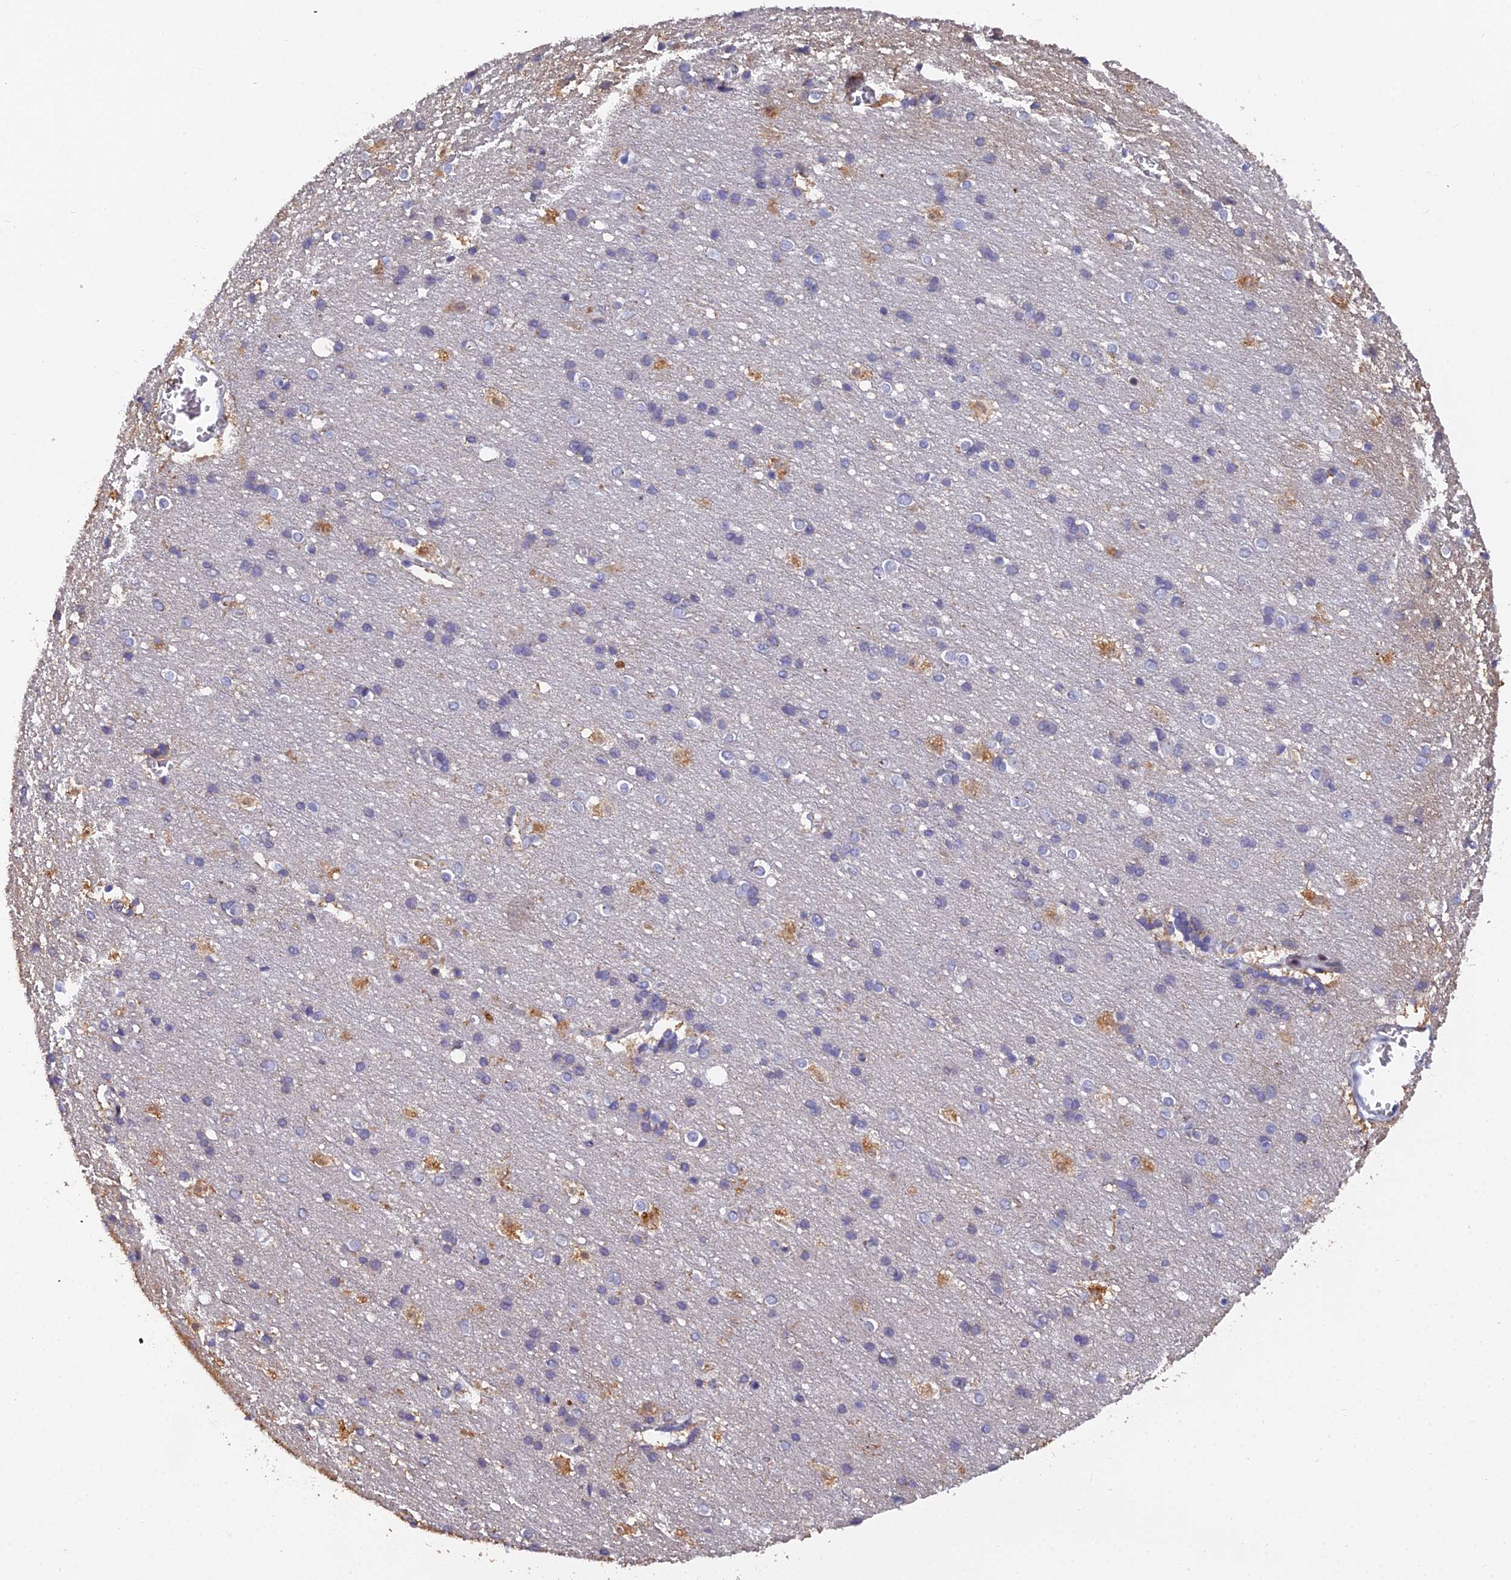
{"staining": {"intensity": "moderate", "quantity": "<25%", "location": "cytoplasmic/membranous"}, "tissue": "cerebral cortex", "cell_type": "Endothelial cells", "image_type": "normal", "snomed": [{"axis": "morphology", "description": "Normal tissue, NOS"}, {"axis": "topography", "description": "Cerebral cortex"}], "caption": "Immunohistochemistry photomicrograph of normal human cerebral cortex stained for a protein (brown), which displays low levels of moderate cytoplasmic/membranous positivity in about <25% of endothelial cells.", "gene": "RAB28", "patient": {"sex": "male", "age": 54}}